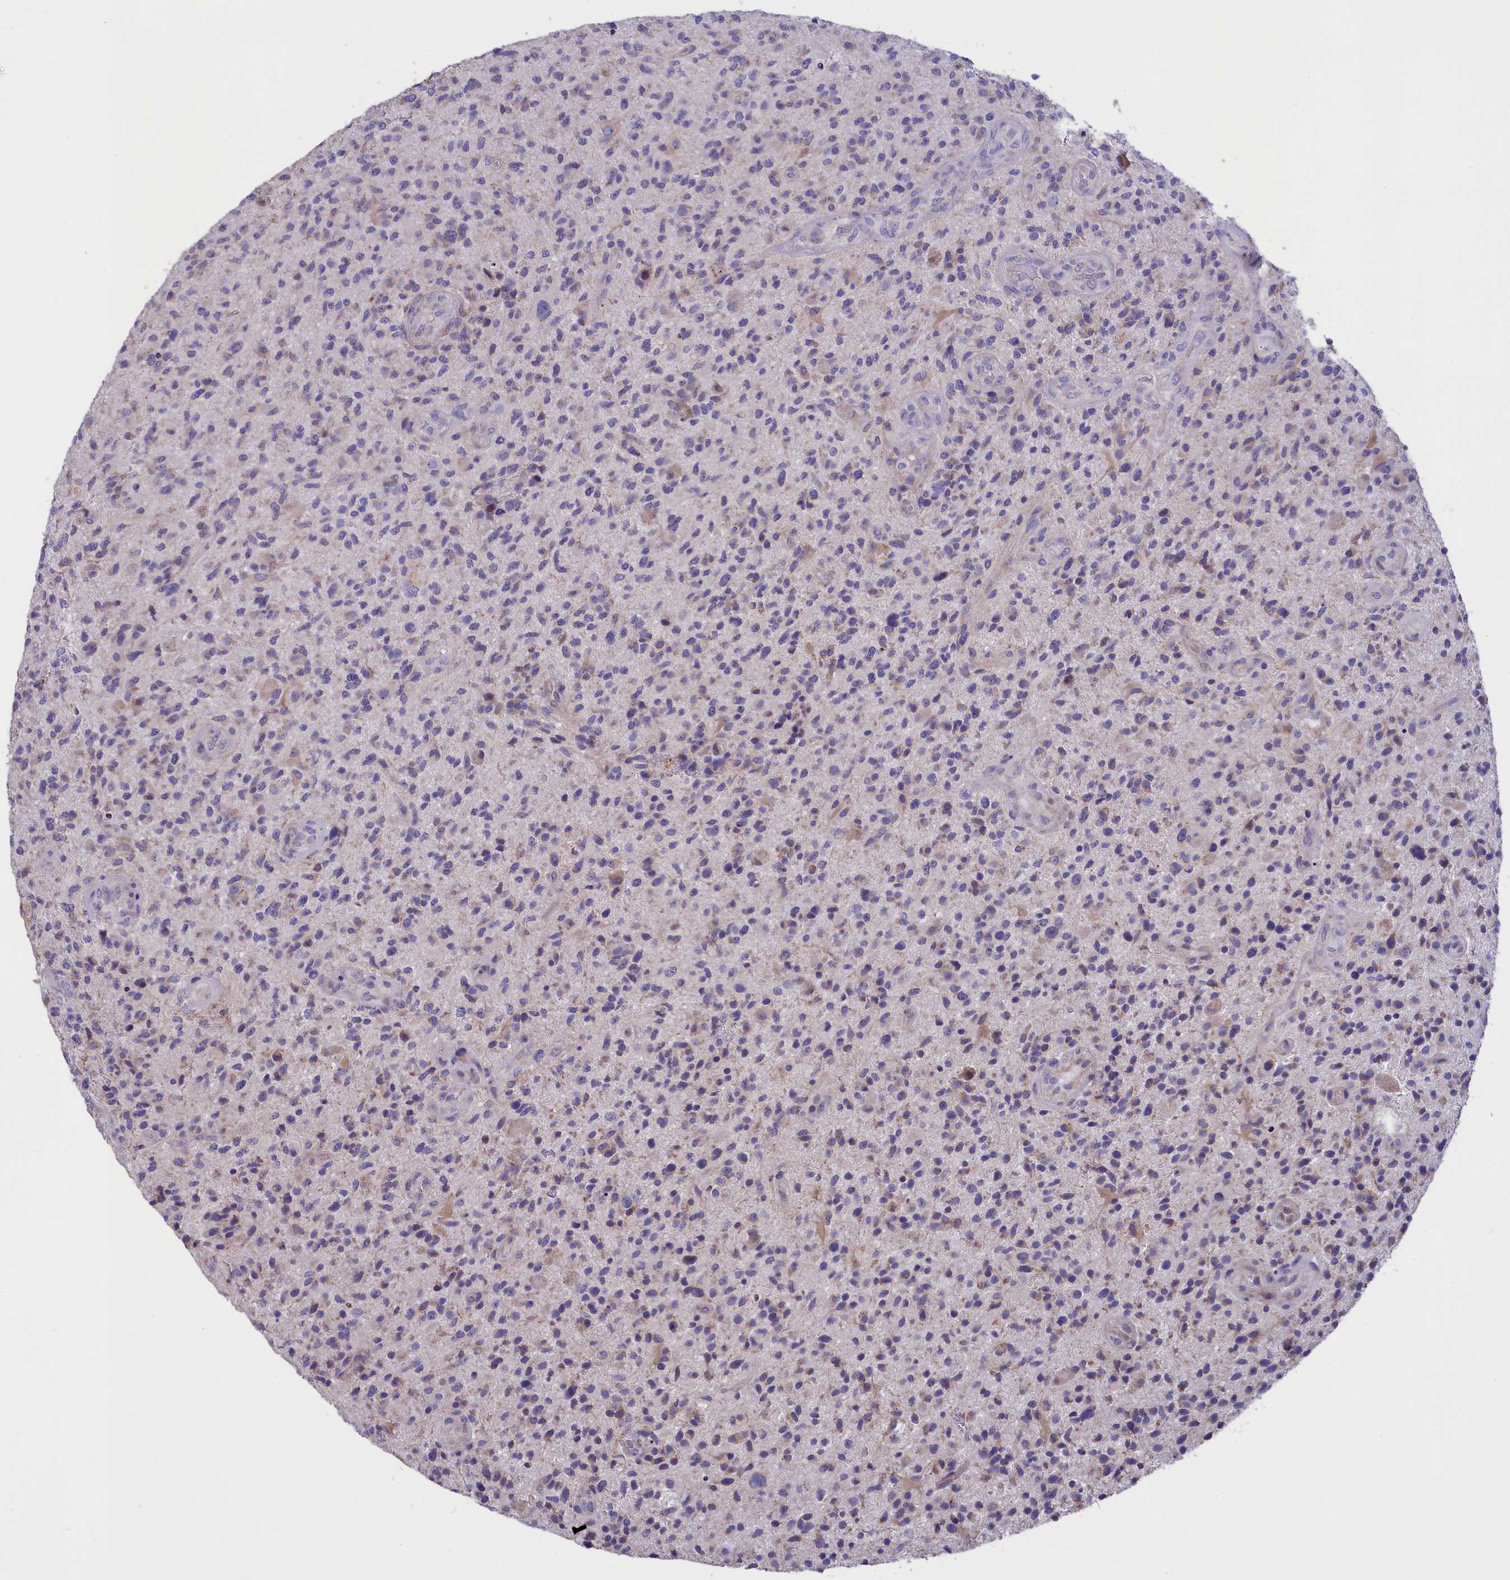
{"staining": {"intensity": "weak", "quantity": "<25%", "location": "cytoplasmic/membranous"}, "tissue": "glioma", "cell_type": "Tumor cells", "image_type": "cancer", "snomed": [{"axis": "morphology", "description": "Glioma, malignant, High grade"}, {"axis": "topography", "description": "Brain"}], "caption": "The image reveals no staining of tumor cells in malignant high-grade glioma. (Stains: DAB (3,3'-diaminobenzidine) immunohistochemistry (IHC) with hematoxylin counter stain, Microscopy: brightfield microscopy at high magnification).", "gene": "CYP2U1", "patient": {"sex": "male", "age": 47}}